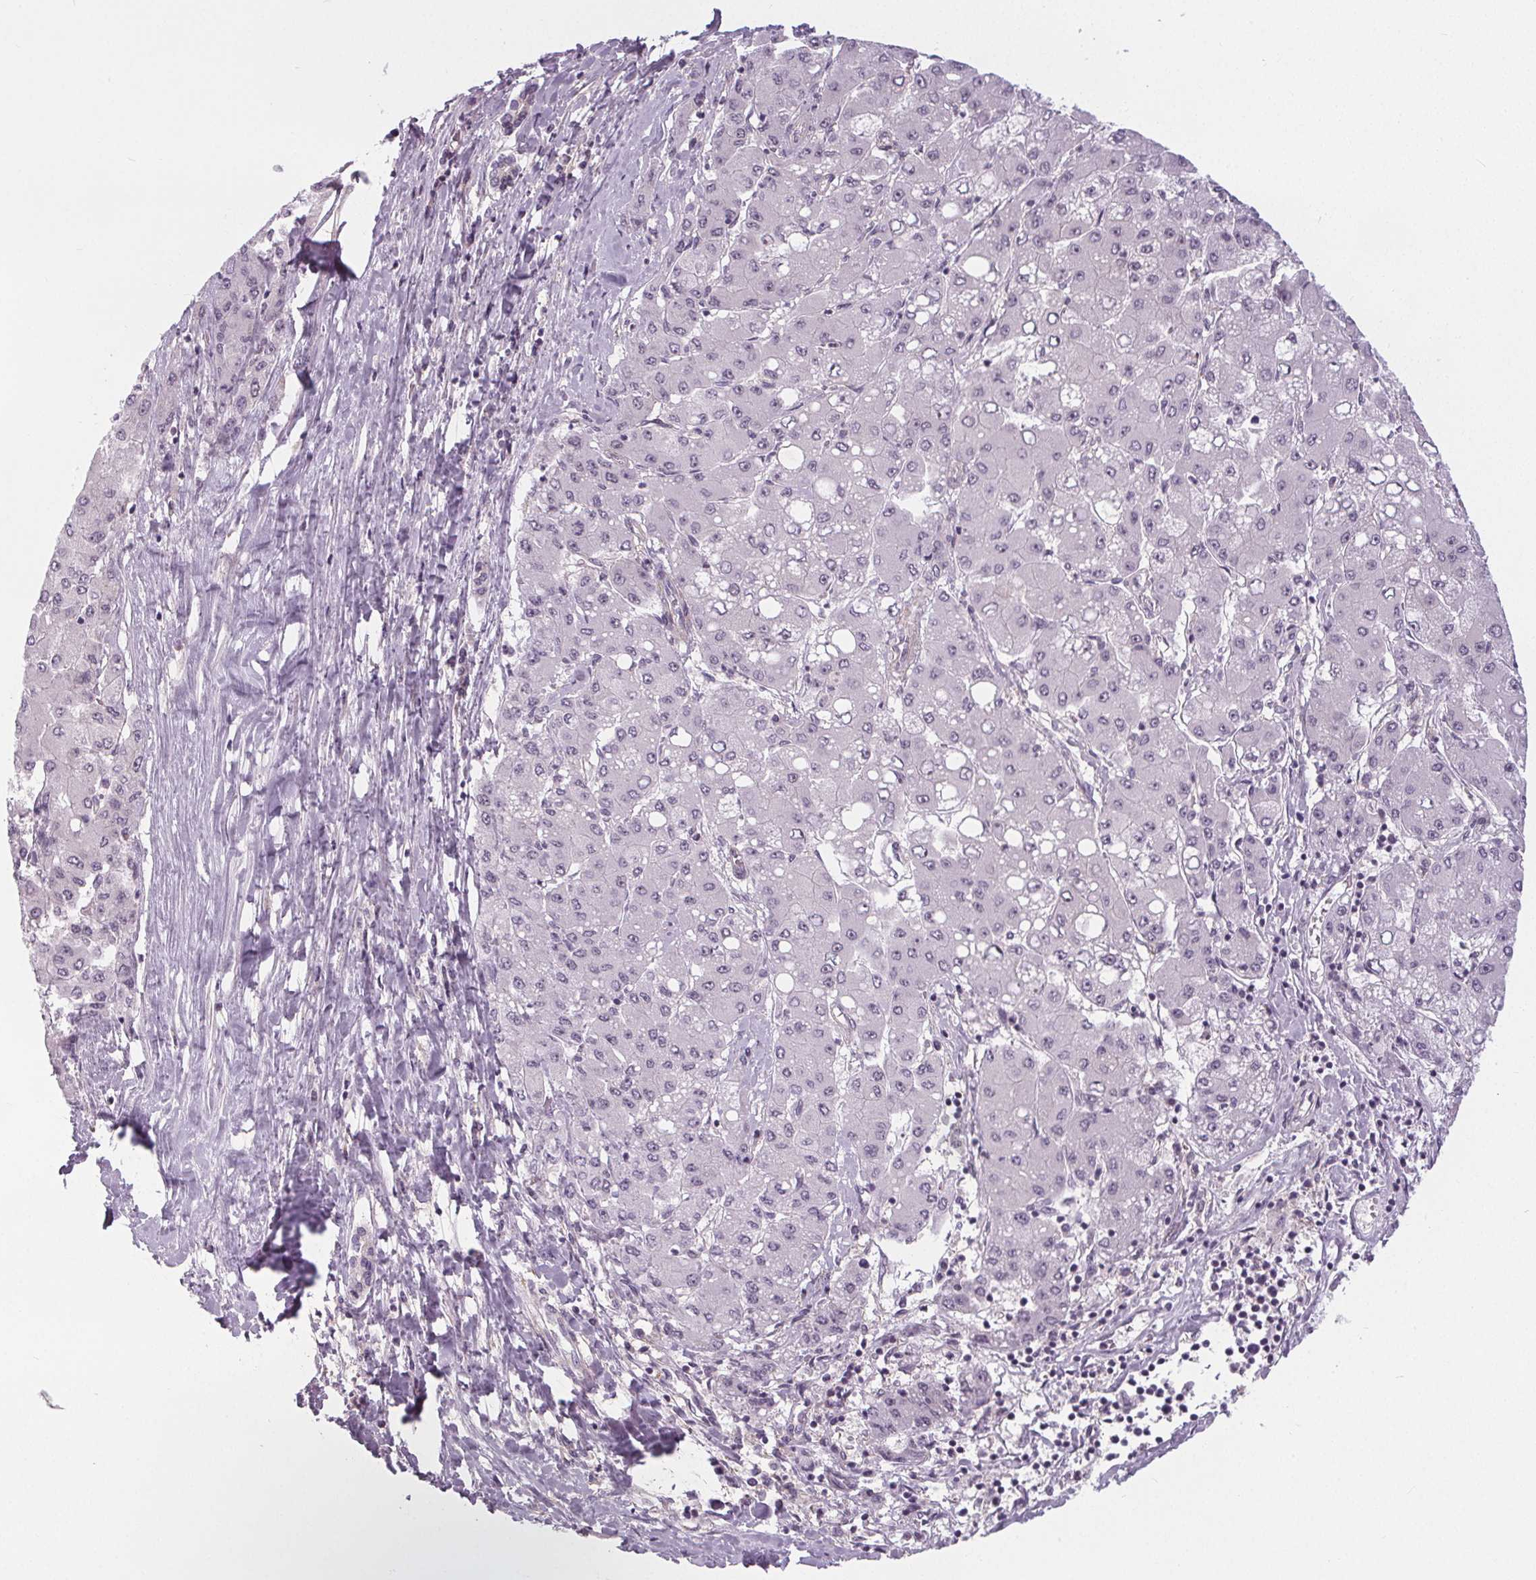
{"staining": {"intensity": "weak", "quantity": "25%-75%", "location": "nuclear"}, "tissue": "liver cancer", "cell_type": "Tumor cells", "image_type": "cancer", "snomed": [{"axis": "morphology", "description": "Carcinoma, Hepatocellular, NOS"}, {"axis": "topography", "description": "Liver"}], "caption": "This photomicrograph displays immunohistochemistry staining of liver cancer (hepatocellular carcinoma), with low weak nuclear expression in approximately 25%-75% of tumor cells.", "gene": "NOLC1", "patient": {"sex": "male", "age": 40}}